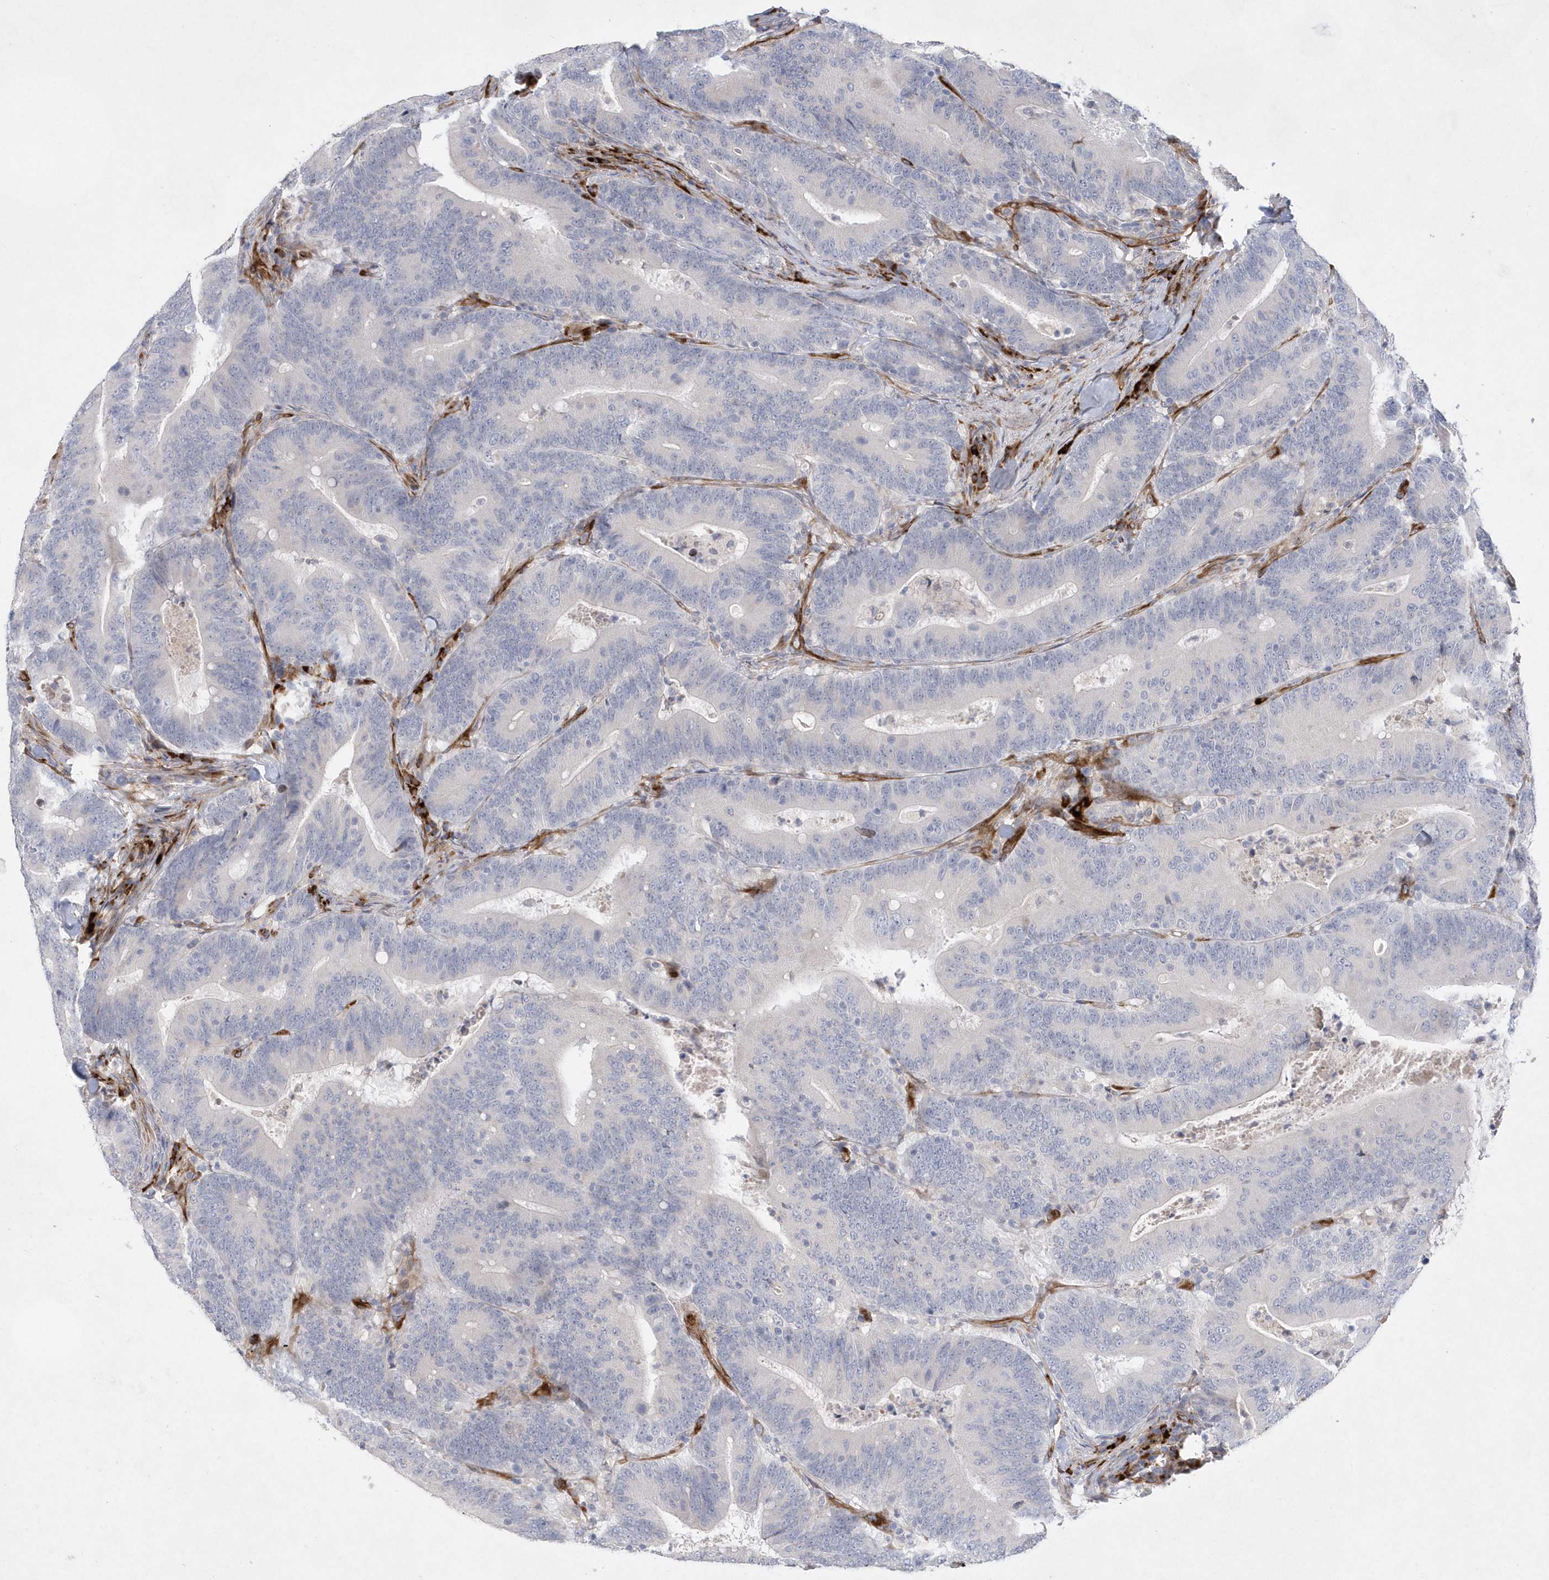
{"staining": {"intensity": "negative", "quantity": "none", "location": "none"}, "tissue": "colorectal cancer", "cell_type": "Tumor cells", "image_type": "cancer", "snomed": [{"axis": "morphology", "description": "Adenocarcinoma, NOS"}, {"axis": "topography", "description": "Colon"}], "caption": "An IHC micrograph of colorectal cancer is shown. There is no staining in tumor cells of colorectal cancer.", "gene": "TMEM132B", "patient": {"sex": "female", "age": 66}}